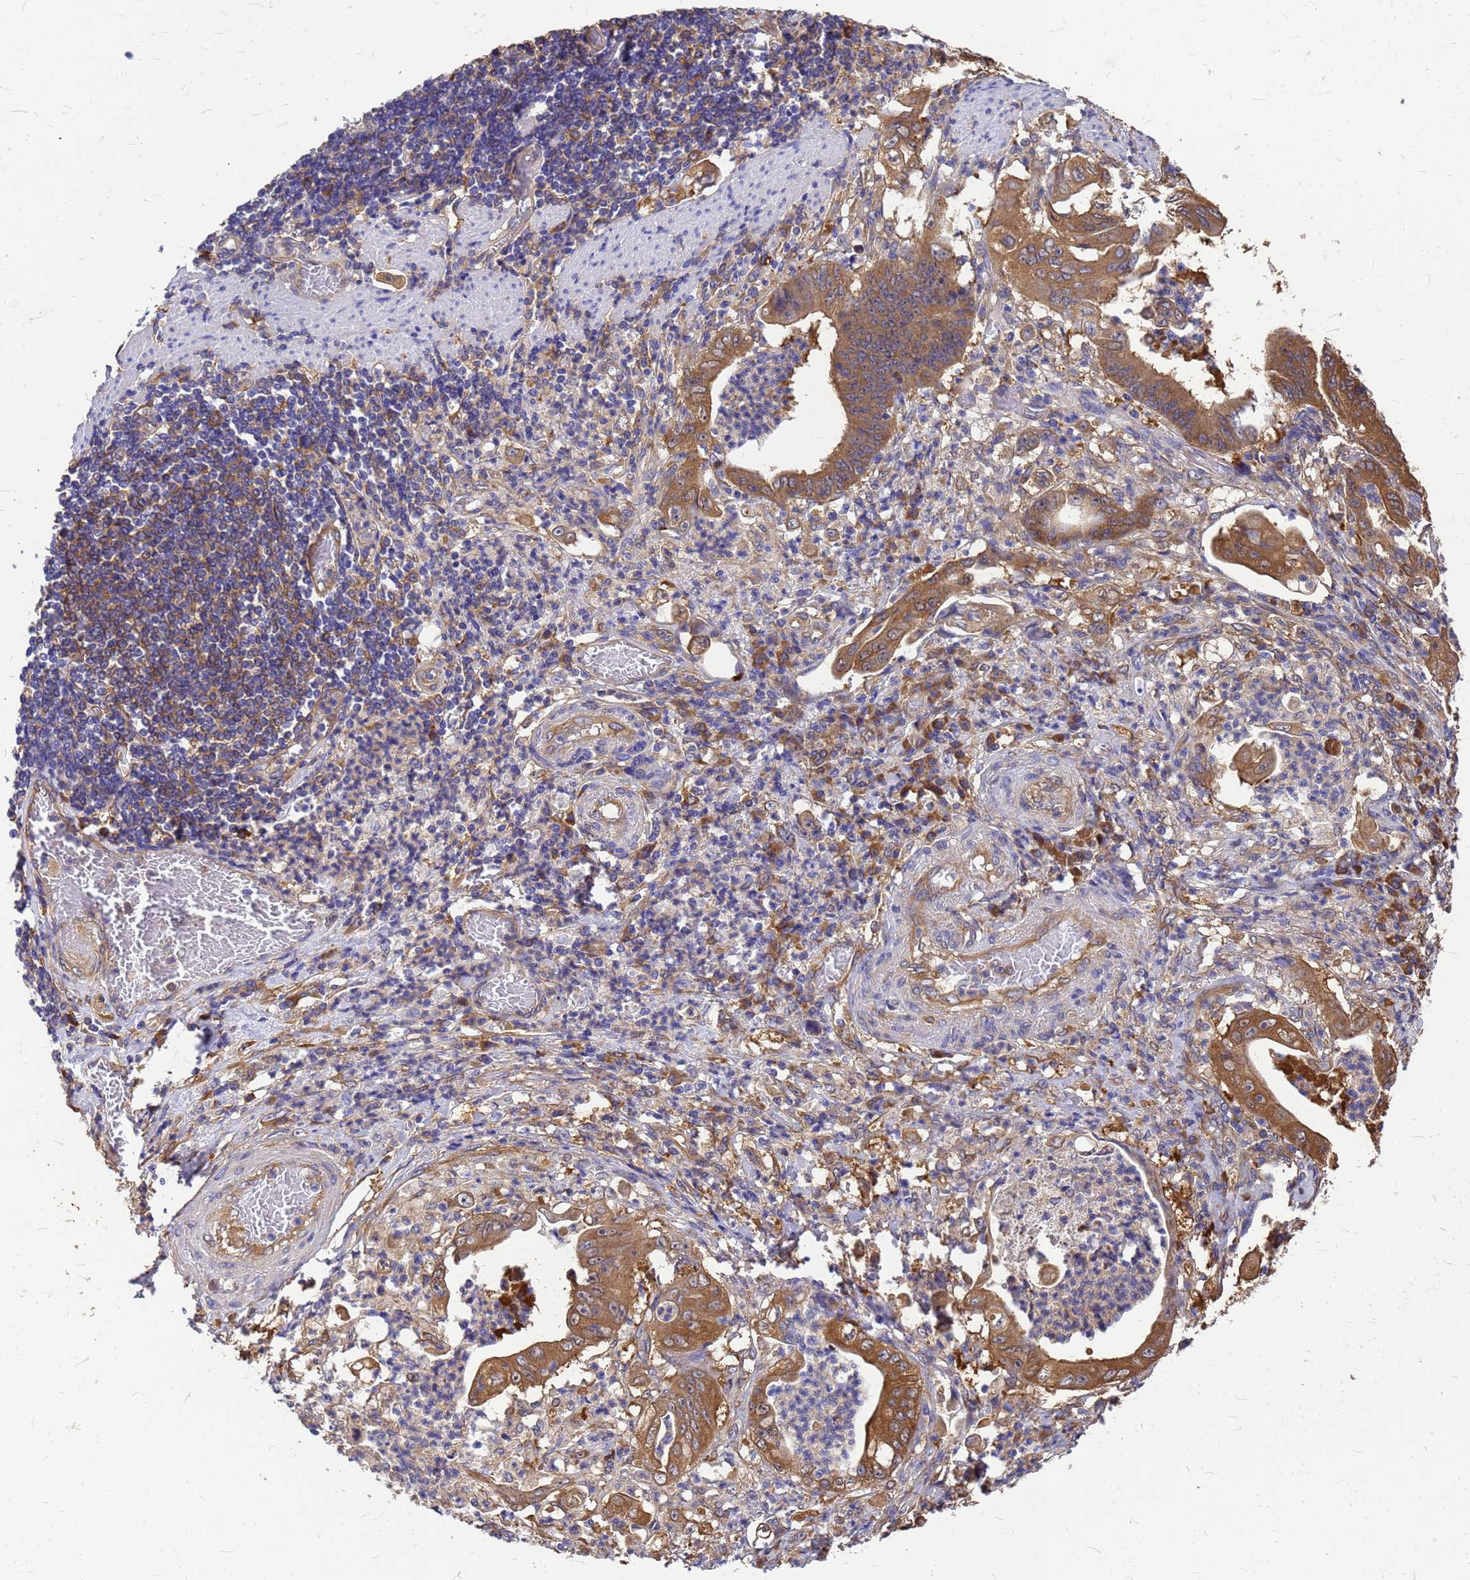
{"staining": {"intensity": "moderate", "quantity": ">75%", "location": "cytoplasmic/membranous"}, "tissue": "stomach cancer", "cell_type": "Tumor cells", "image_type": "cancer", "snomed": [{"axis": "morphology", "description": "Adenocarcinoma, NOS"}, {"axis": "topography", "description": "Stomach"}], "caption": "Adenocarcinoma (stomach) was stained to show a protein in brown. There is medium levels of moderate cytoplasmic/membranous staining in about >75% of tumor cells.", "gene": "GID4", "patient": {"sex": "female", "age": 73}}